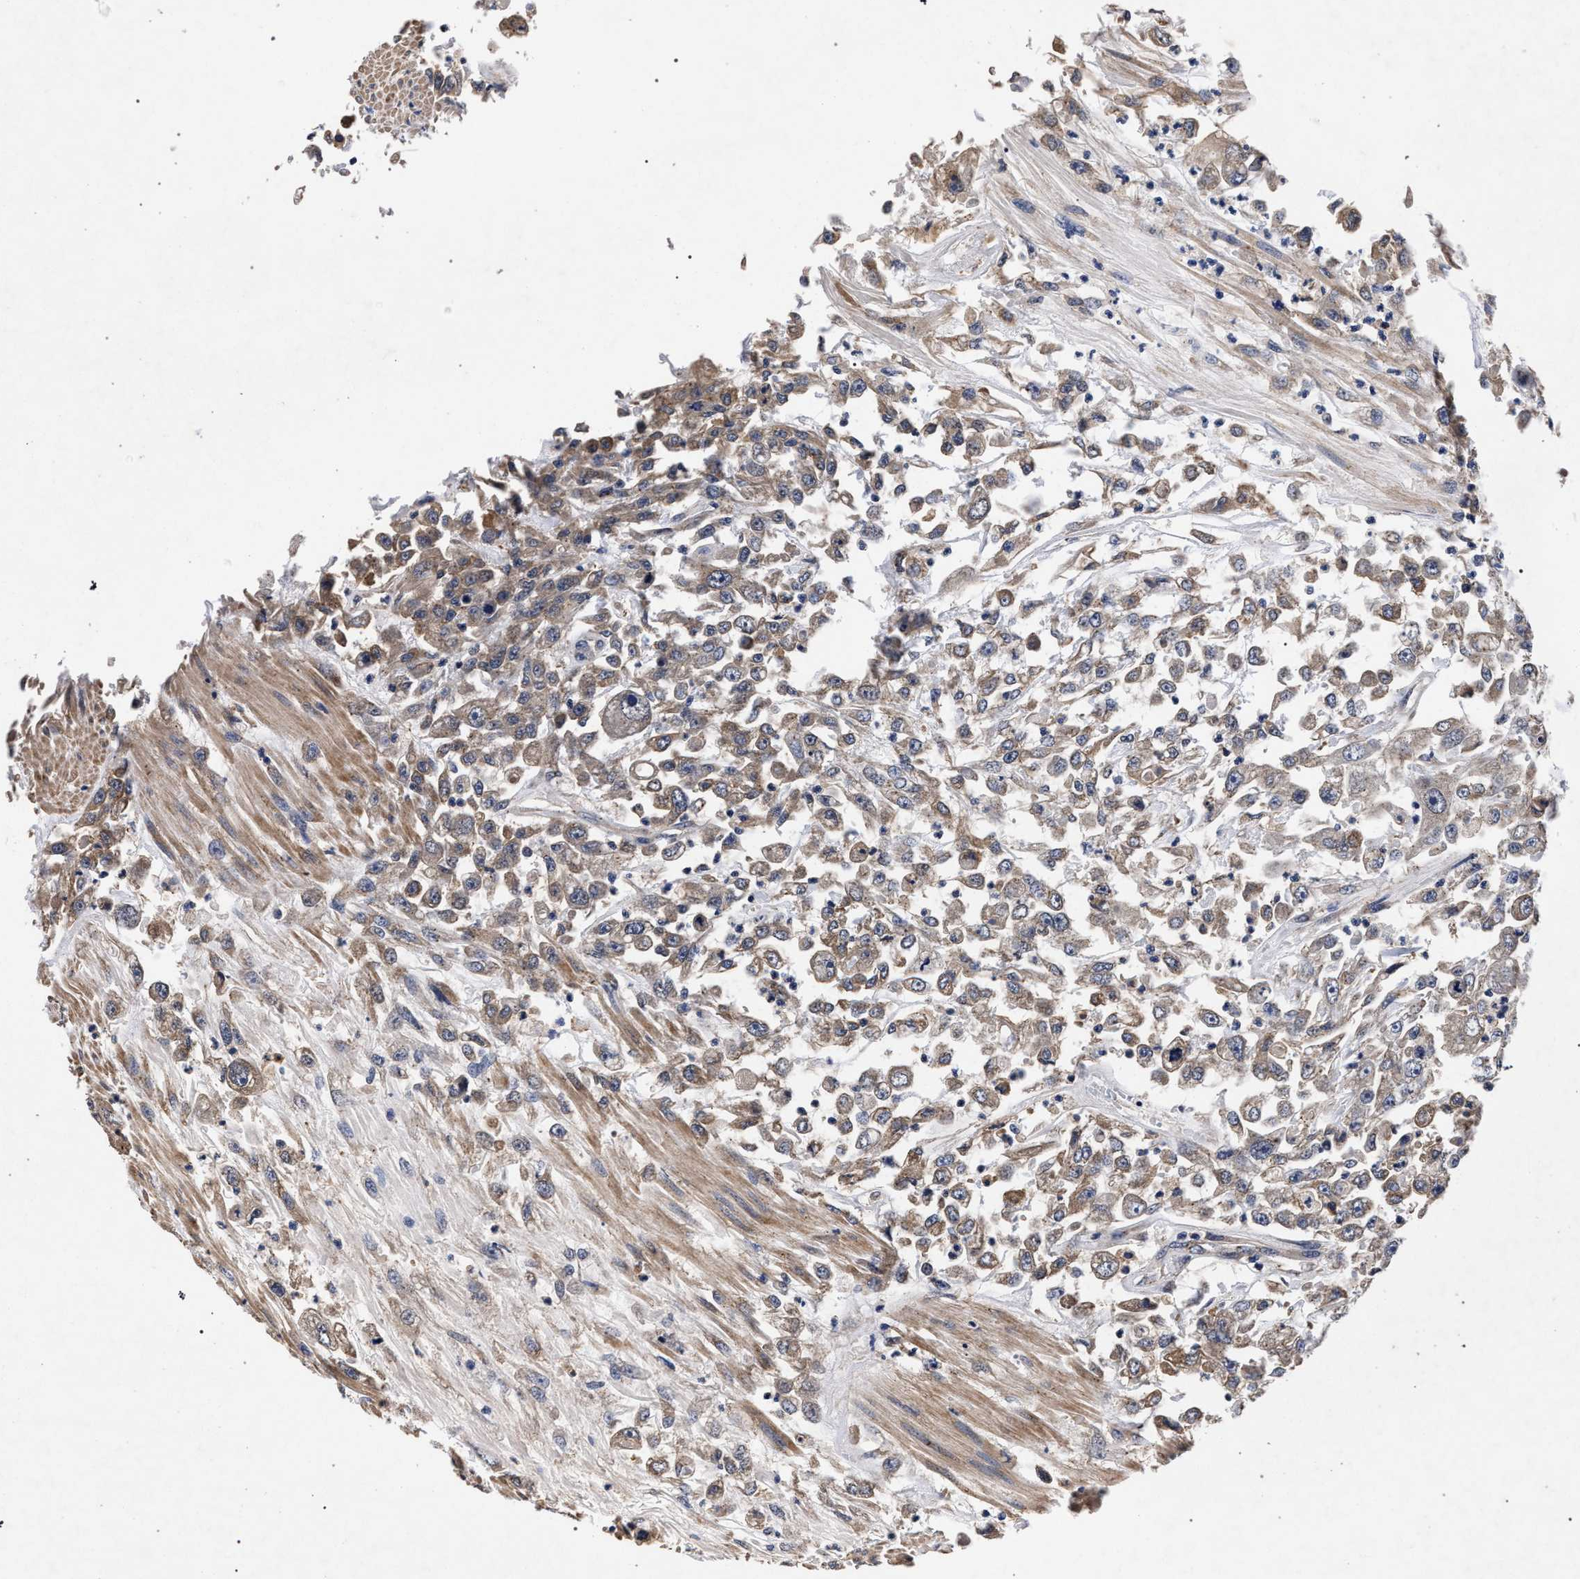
{"staining": {"intensity": "moderate", "quantity": ">75%", "location": "cytoplasmic/membranous"}, "tissue": "urothelial cancer", "cell_type": "Tumor cells", "image_type": "cancer", "snomed": [{"axis": "morphology", "description": "Urothelial carcinoma, High grade"}, {"axis": "topography", "description": "Urinary bladder"}], "caption": "A brown stain labels moderate cytoplasmic/membranous positivity of a protein in urothelial cancer tumor cells.", "gene": "CFAP95", "patient": {"sex": "male", "age": 46}}